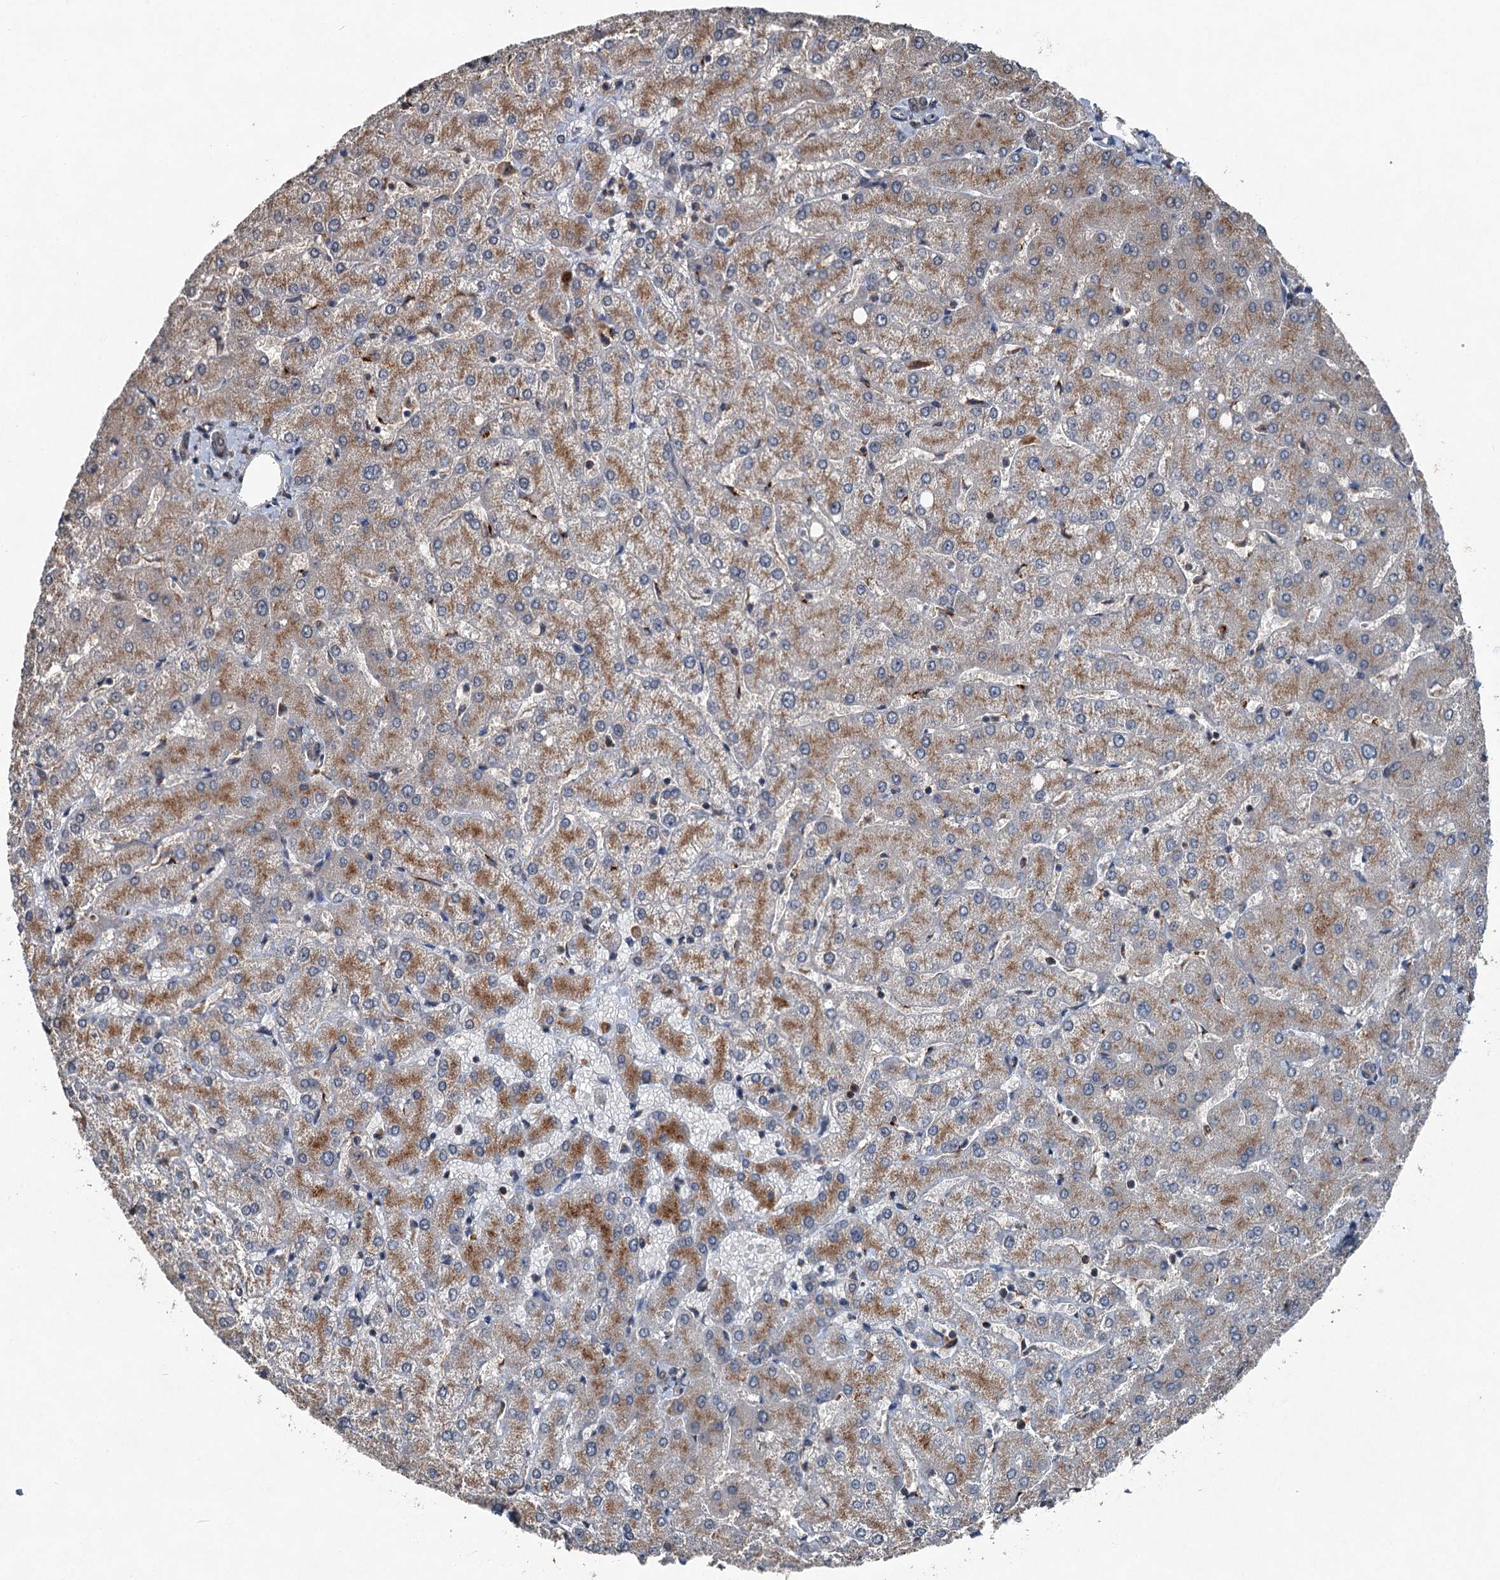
{"staining": {"intensity": "negative", "quantity": "none", "location": "none"}, "tissue": "liver", "cell_type": "Cholangiocytes", "image_type": "normal", "snomed": [{"axis": "morphology", "description": "Normal tissue, NOS"}, {"axis": "topography", "description": "Liver"}], "caption": "Protein analysis of unremarkable liver demonstrates no significant expression in cholangiocytes.", "gene": "NAA60", "patient": {"sex": "female", "age": 54}}